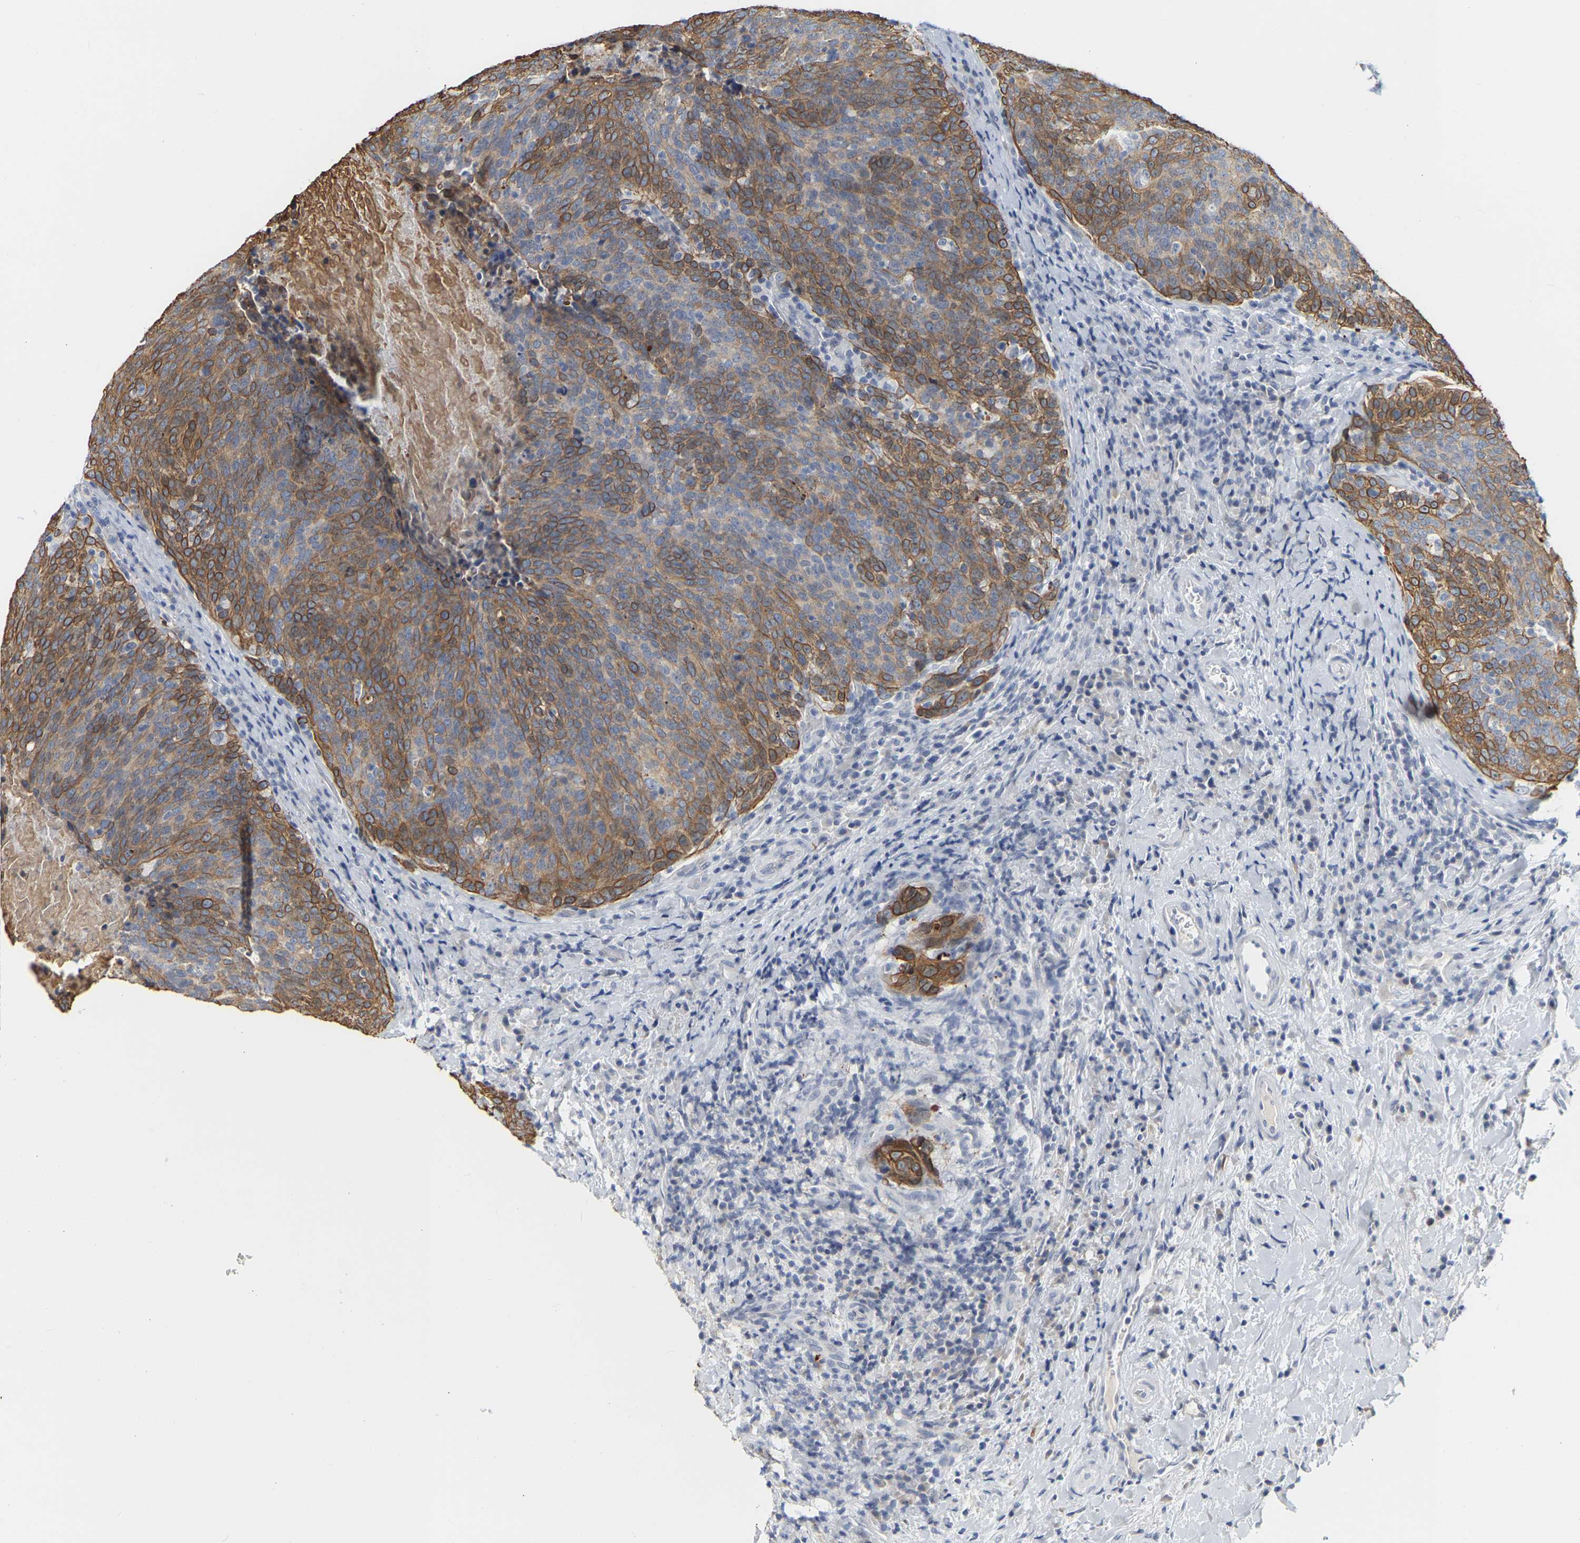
{"staining": {"intensity": "moderate", "quantity": "25%-75%", "location": "cytoplasmic/membranous"}, "tissue": "head and neck cancer", "cell_type": "Tumor cells", "image_type": "cancer", "snomed": [{"axis": "morphology", "description": "Squamous cell carcinoma, NOS"}, {"axis": "morphology", "description": "Squamous cell carcinoma, metastatic, NOS"}, {"axis": "topography", "description": "Lymph node"}, {"axis": "topography", "description": "Head-Neck"}], "caption": "A medium amount of moderate cytoplasmic/membranous staining is seen in about 25%-75% of tumor cells in head and neck cancer tissue. (IHC, brightfield microscopy, high magnification).", "gene": "KRT76", "patient": {"sex": "male", "age": 62}}